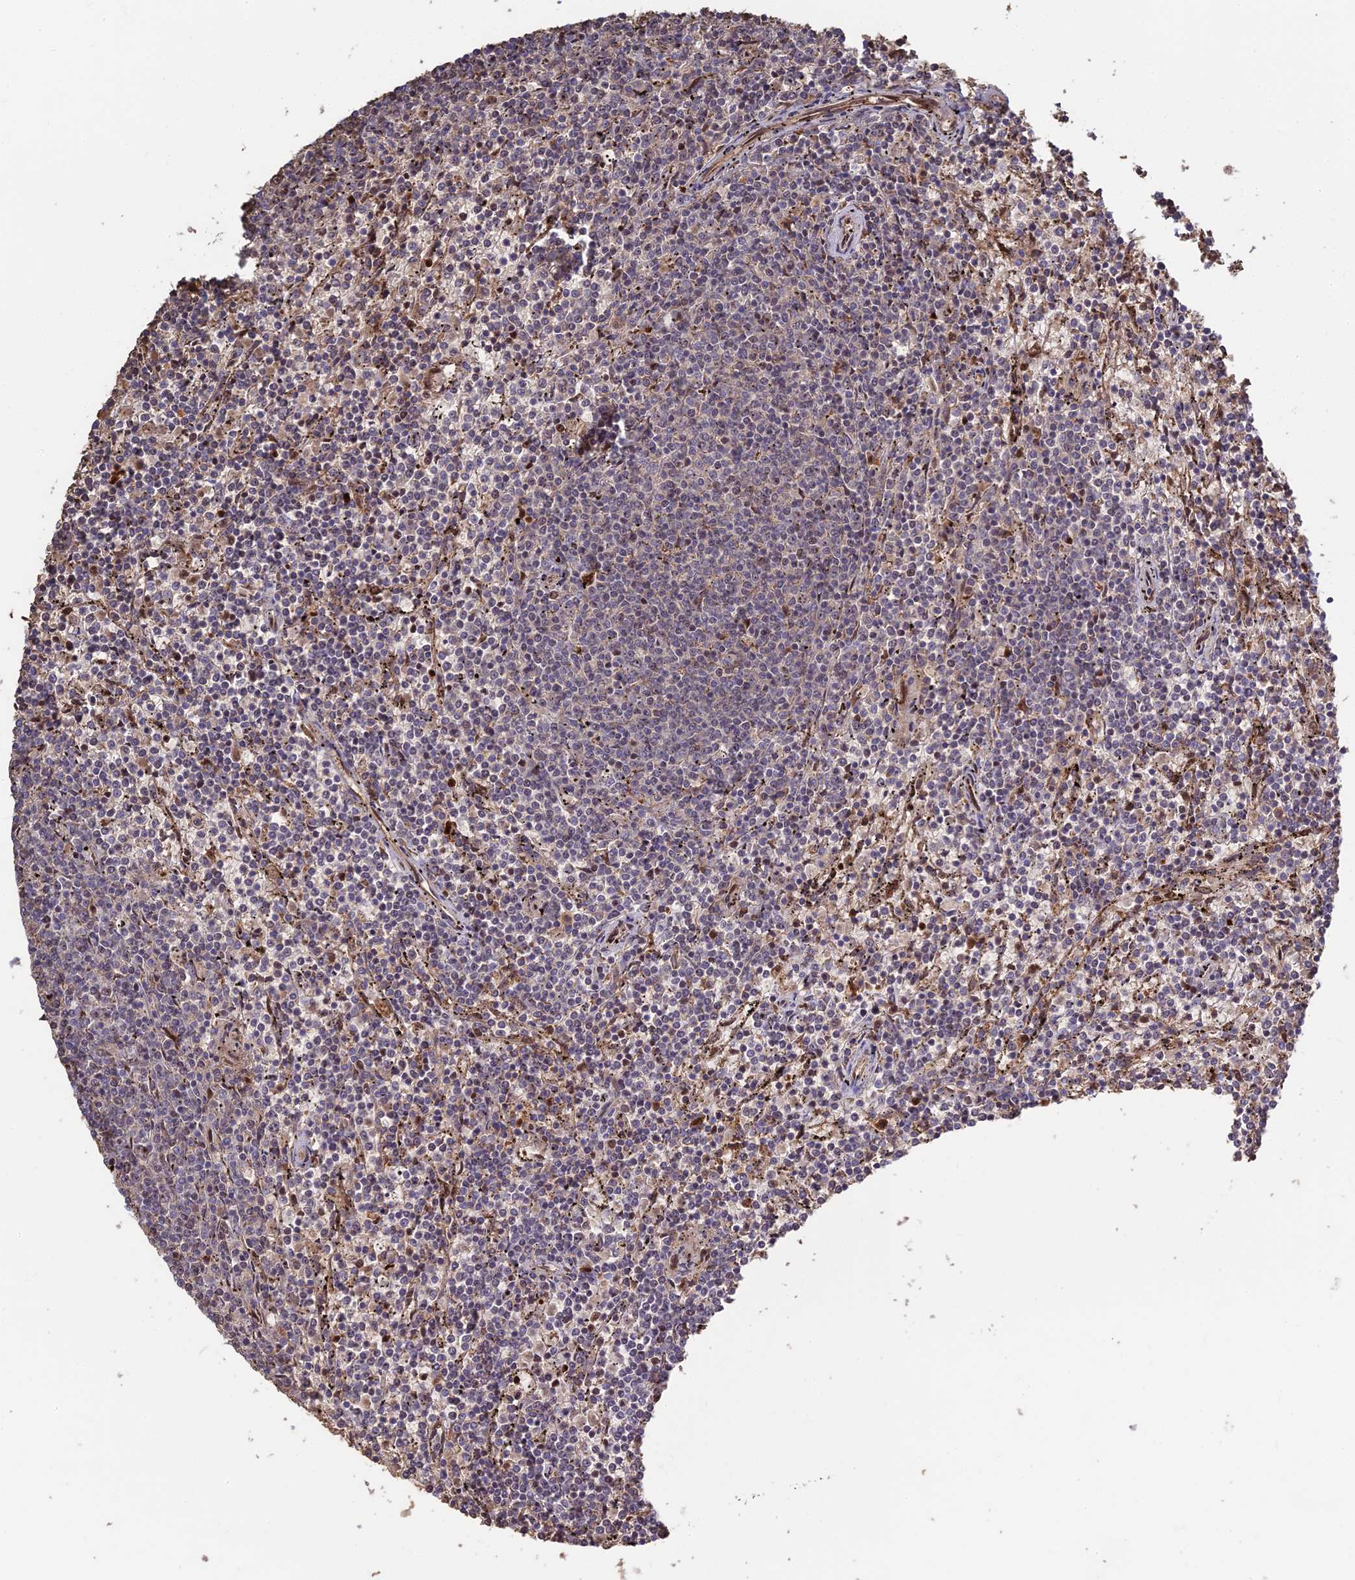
{"staining": {"intensity": "negative", "quantity": "none", "location": "none"}, "tissue": "lymphoma", "cell_type": "Tumor cells", "image_type": "cancer", "snomed": [{"axis": "morphology", "description": "Malignant lymphoma, non-Hodgkin's type, Low grade"}, {"axis": "topography", "description": "Spleen"}], "caption": "High power microscopy histopathology image of an IHC histopathology image of lymphoma, revealing no significant expression in tumor cells.", "gene": "UFSP2", "patient": {"sex": "female", "age": 50}}